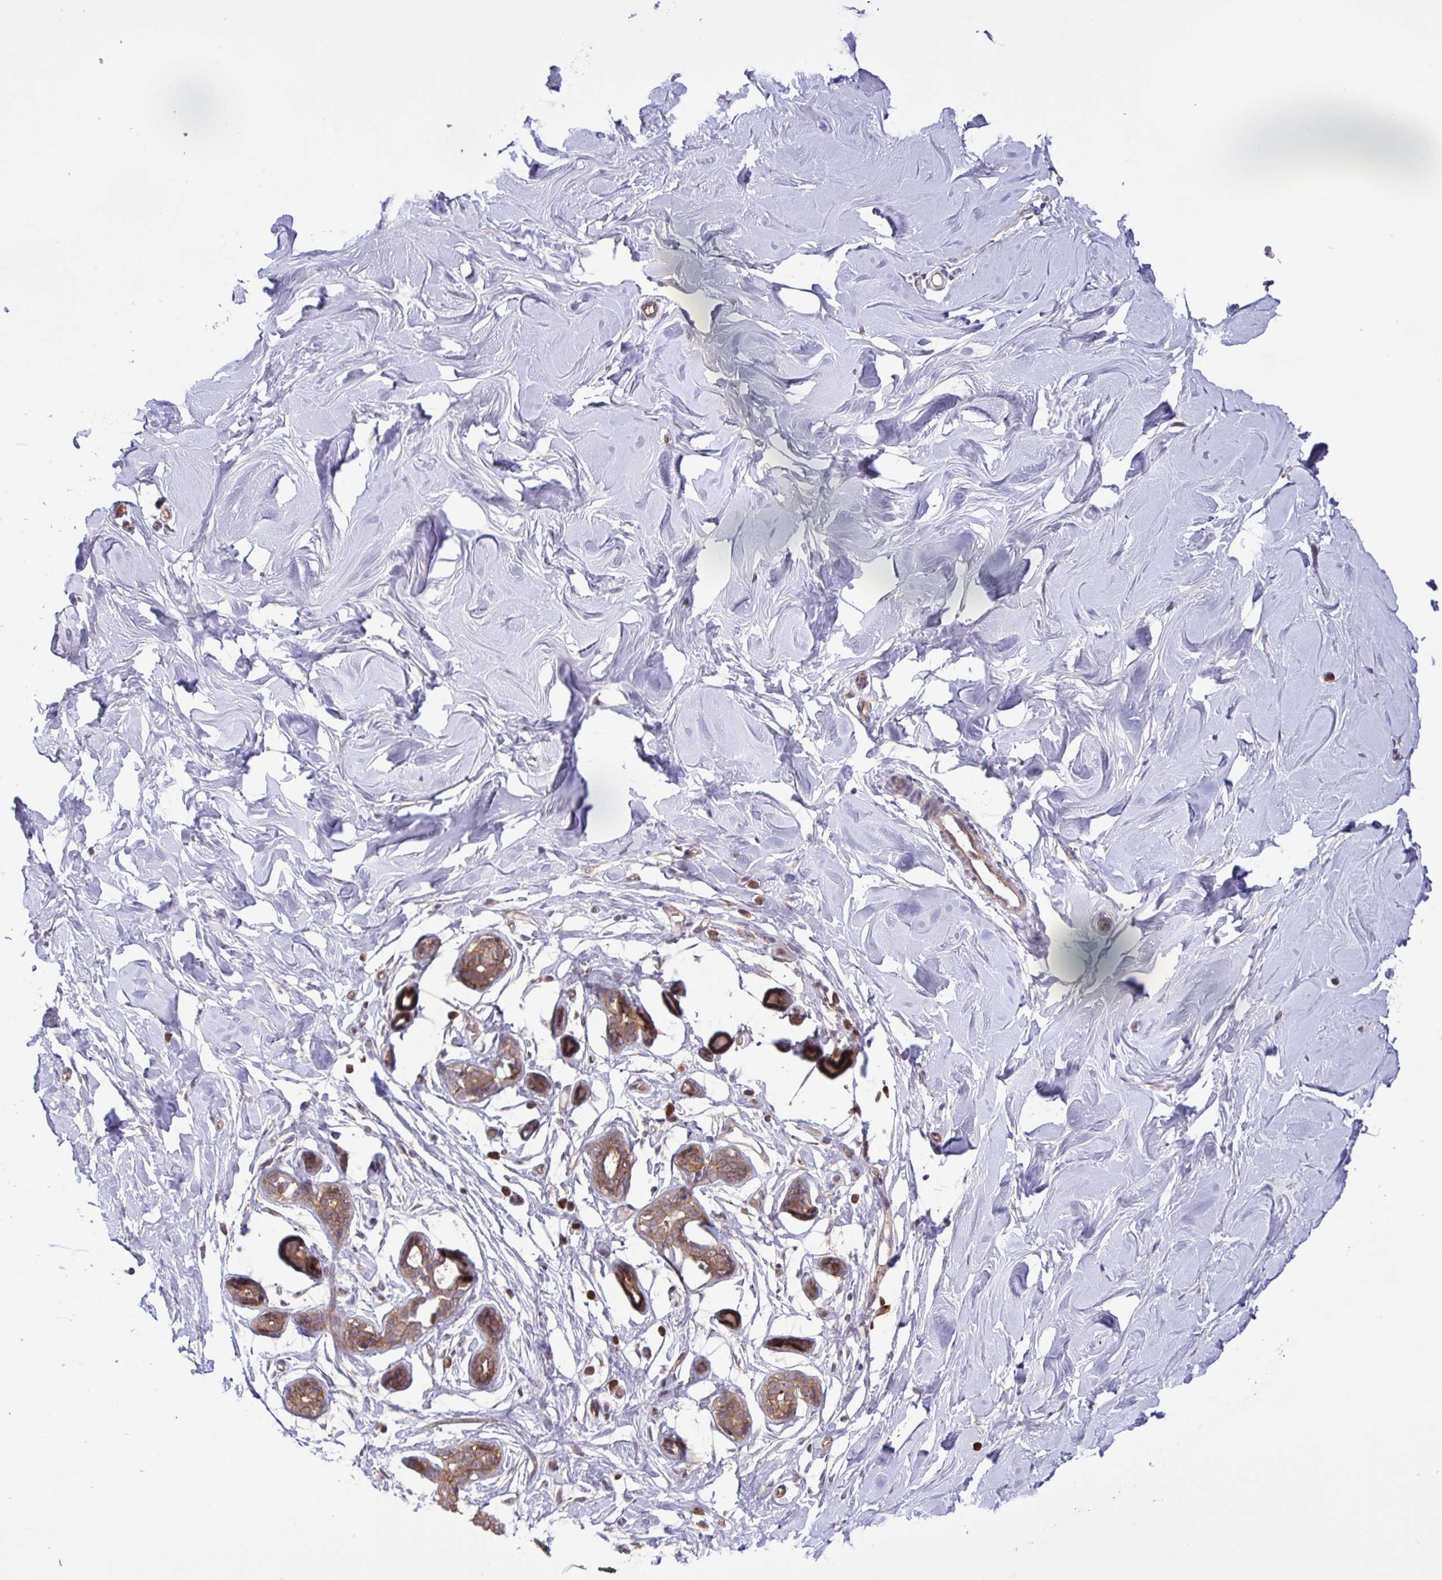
{"staining": {"intensity": "negative", "quantity": "none", "location": "none"}, "tissue": "breast", "cell_type": "Adipocytes", "image_type": "normal", "snomed": [{"axis": "morphology", "description": "Normal tissue, NOS"}, {"axis": "topography", "description": "Breast"}], "caption": "The immunohistochemistry micrograph has no significant positivity in adipocytes of breast. Brightfield microscopy of IHC stained with DAB (brown) and hematoxylin (blue), captured at high magnification.", "gene": "INTS10", "patient": {"sex": "female", "age": 27}}